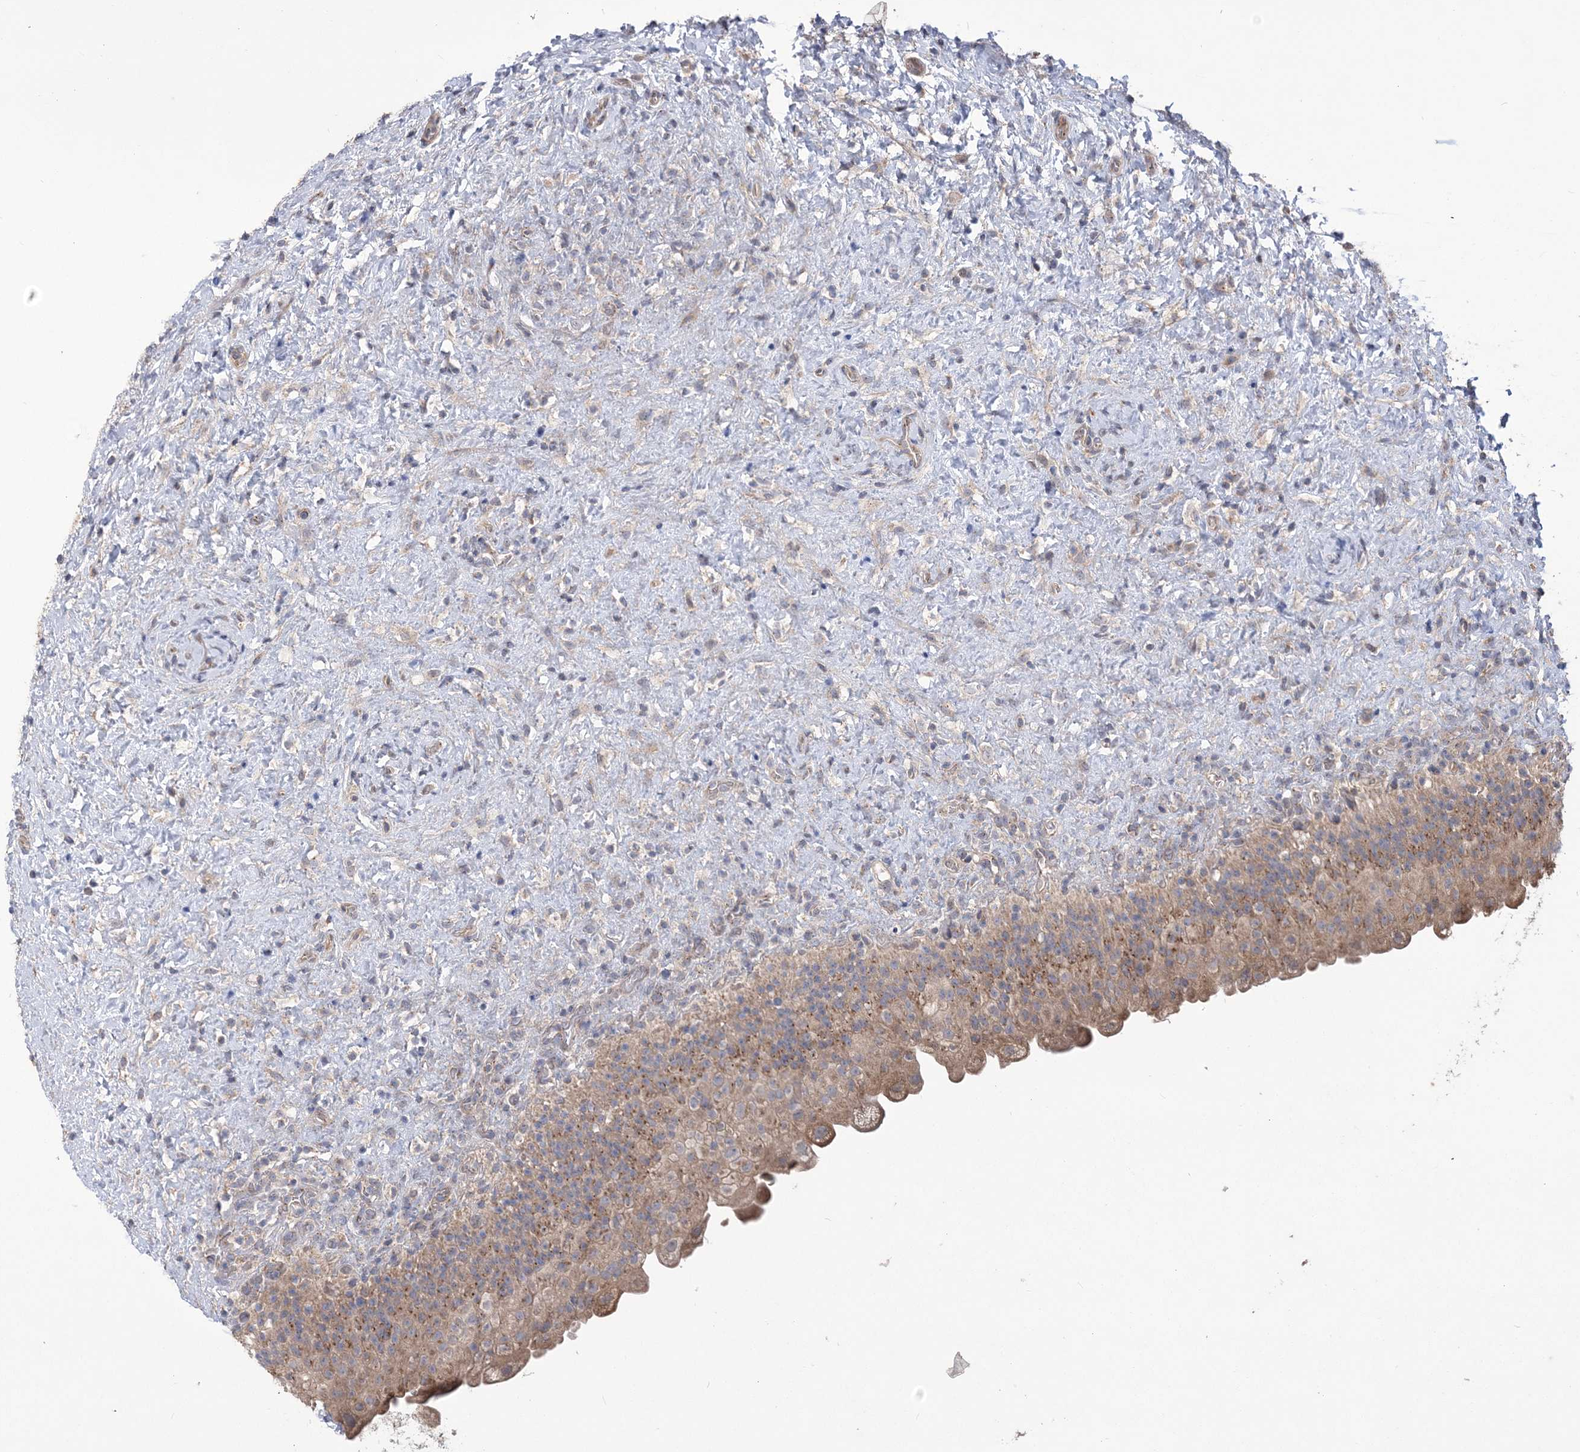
{"staining": {"intensity": "moderate", "quantity": ">75%", "location": "cytoplasmic/membranous"}, "tissue": "urinary bladder", "cell_type": "Urothelial cells", "image_type": "normal", "snomed": [{"axis": "morphology", "description": "Normal tissue, NOS"}, {"axis": "topography", "description": "Urinary bladder"}], "caption": "Immunohistochemical staining of benign human urinary bladder reveals >75% levels of moderate cytoplasmic/membranous protein positivity in approximately >75% of urothelial cells. (Brightfield microscopy of DAB IHC at high magnification).", "gene": "MTRF1L", "patient": {"sex": "female", "age": 27}}